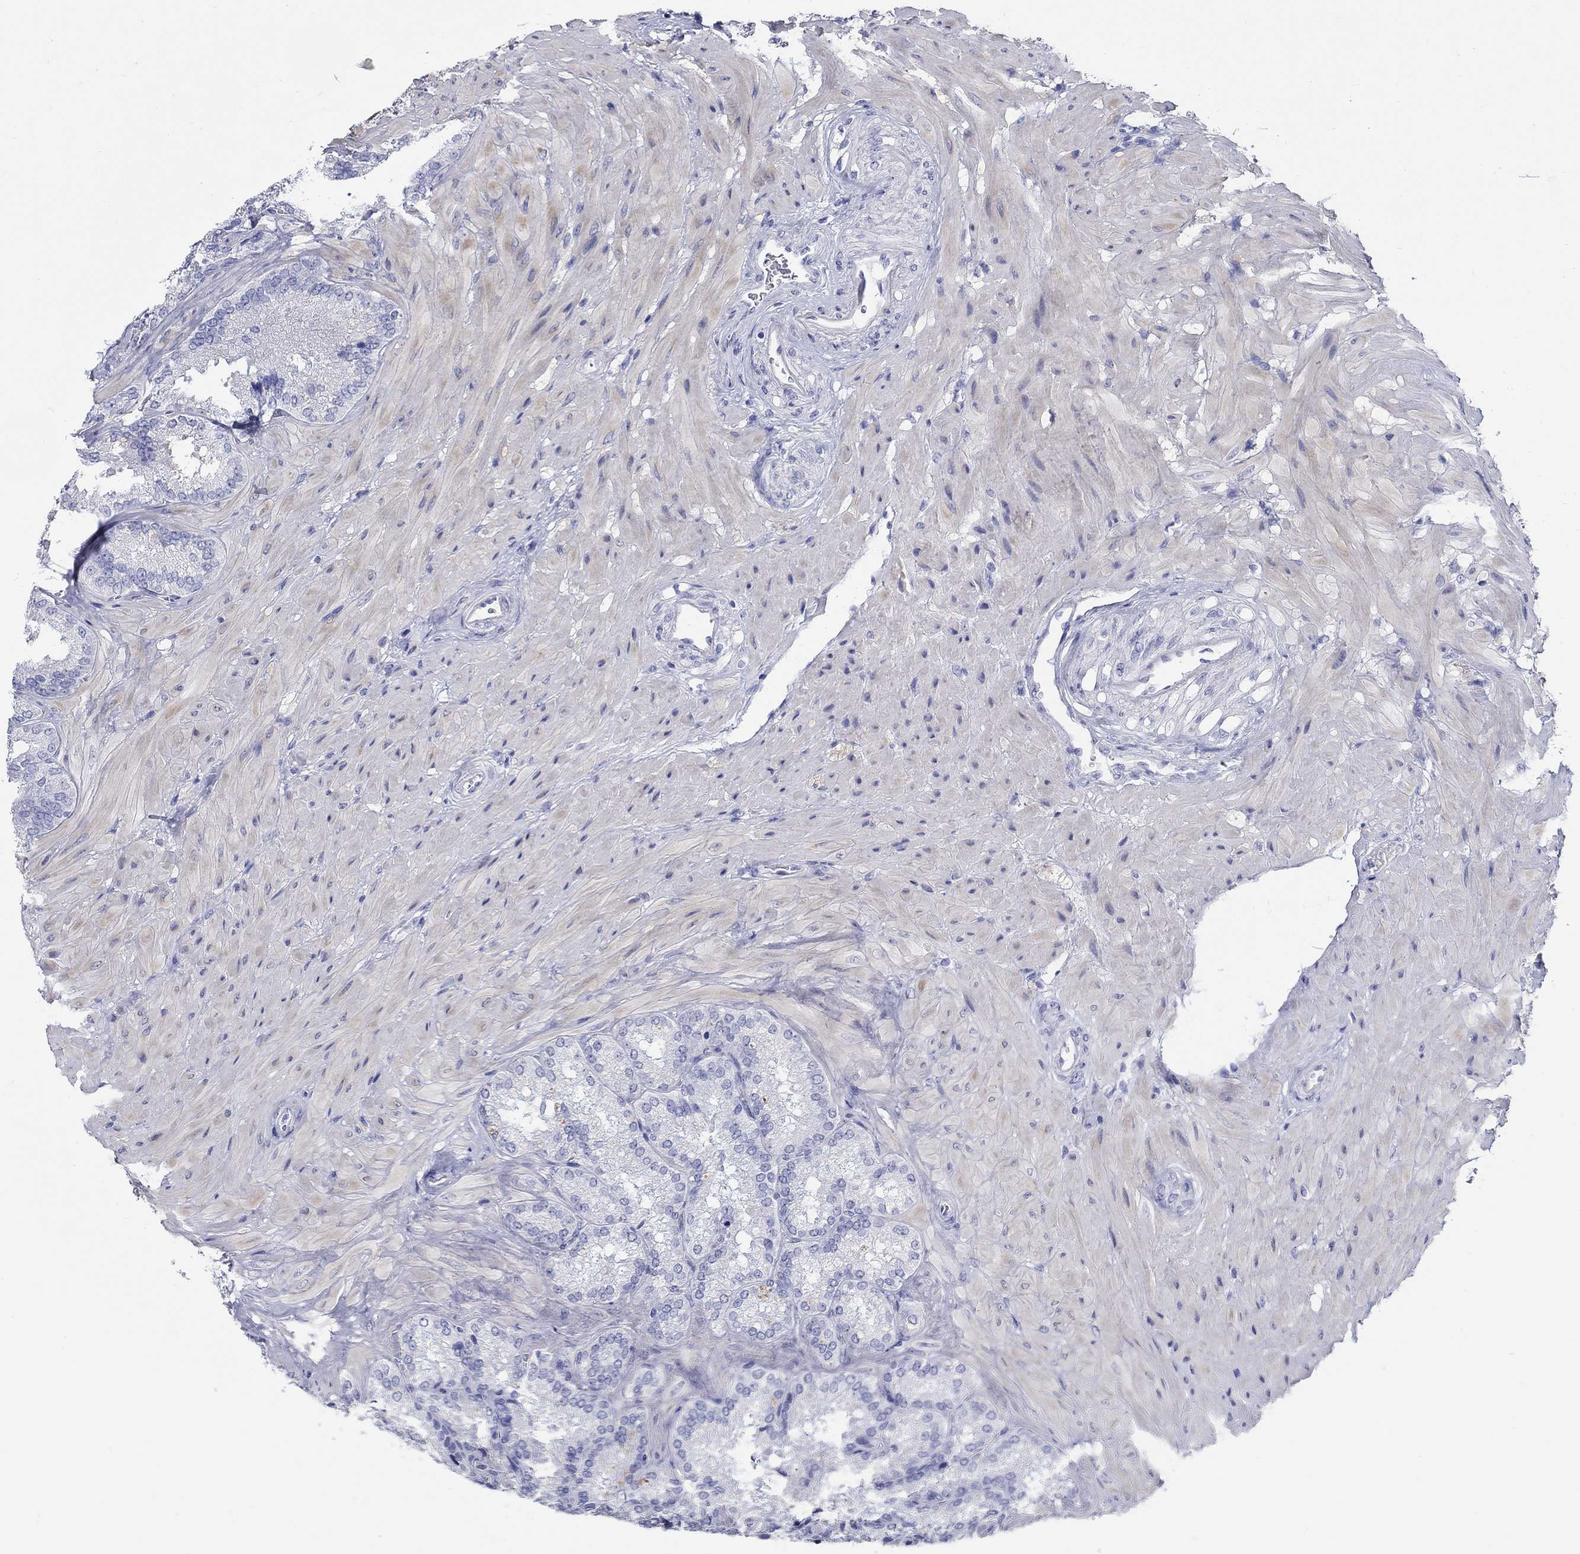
{"staining": {"intensity": "negative", "quantity": "none", "location": "none"}, "tissue": "seminal vesicle", "cell_type": "Glandular cells", "image_type": "normal", "snomed": [{"axis": "morphology", "description": "Normal tissue, NOS"}, {"axis": "topography", "description": "Seminal veicle"}], "caption": "DAB immunohistochemical staining of normal seminal vesicle displays no significant positivity in glandular cells. Brightfield microscopy of IHC stained with DAB (brown) and hematoxylin (blue), captured at high magnification.", "gene": "CRYGS", "patient": {"sex": "male", "age": 37}}